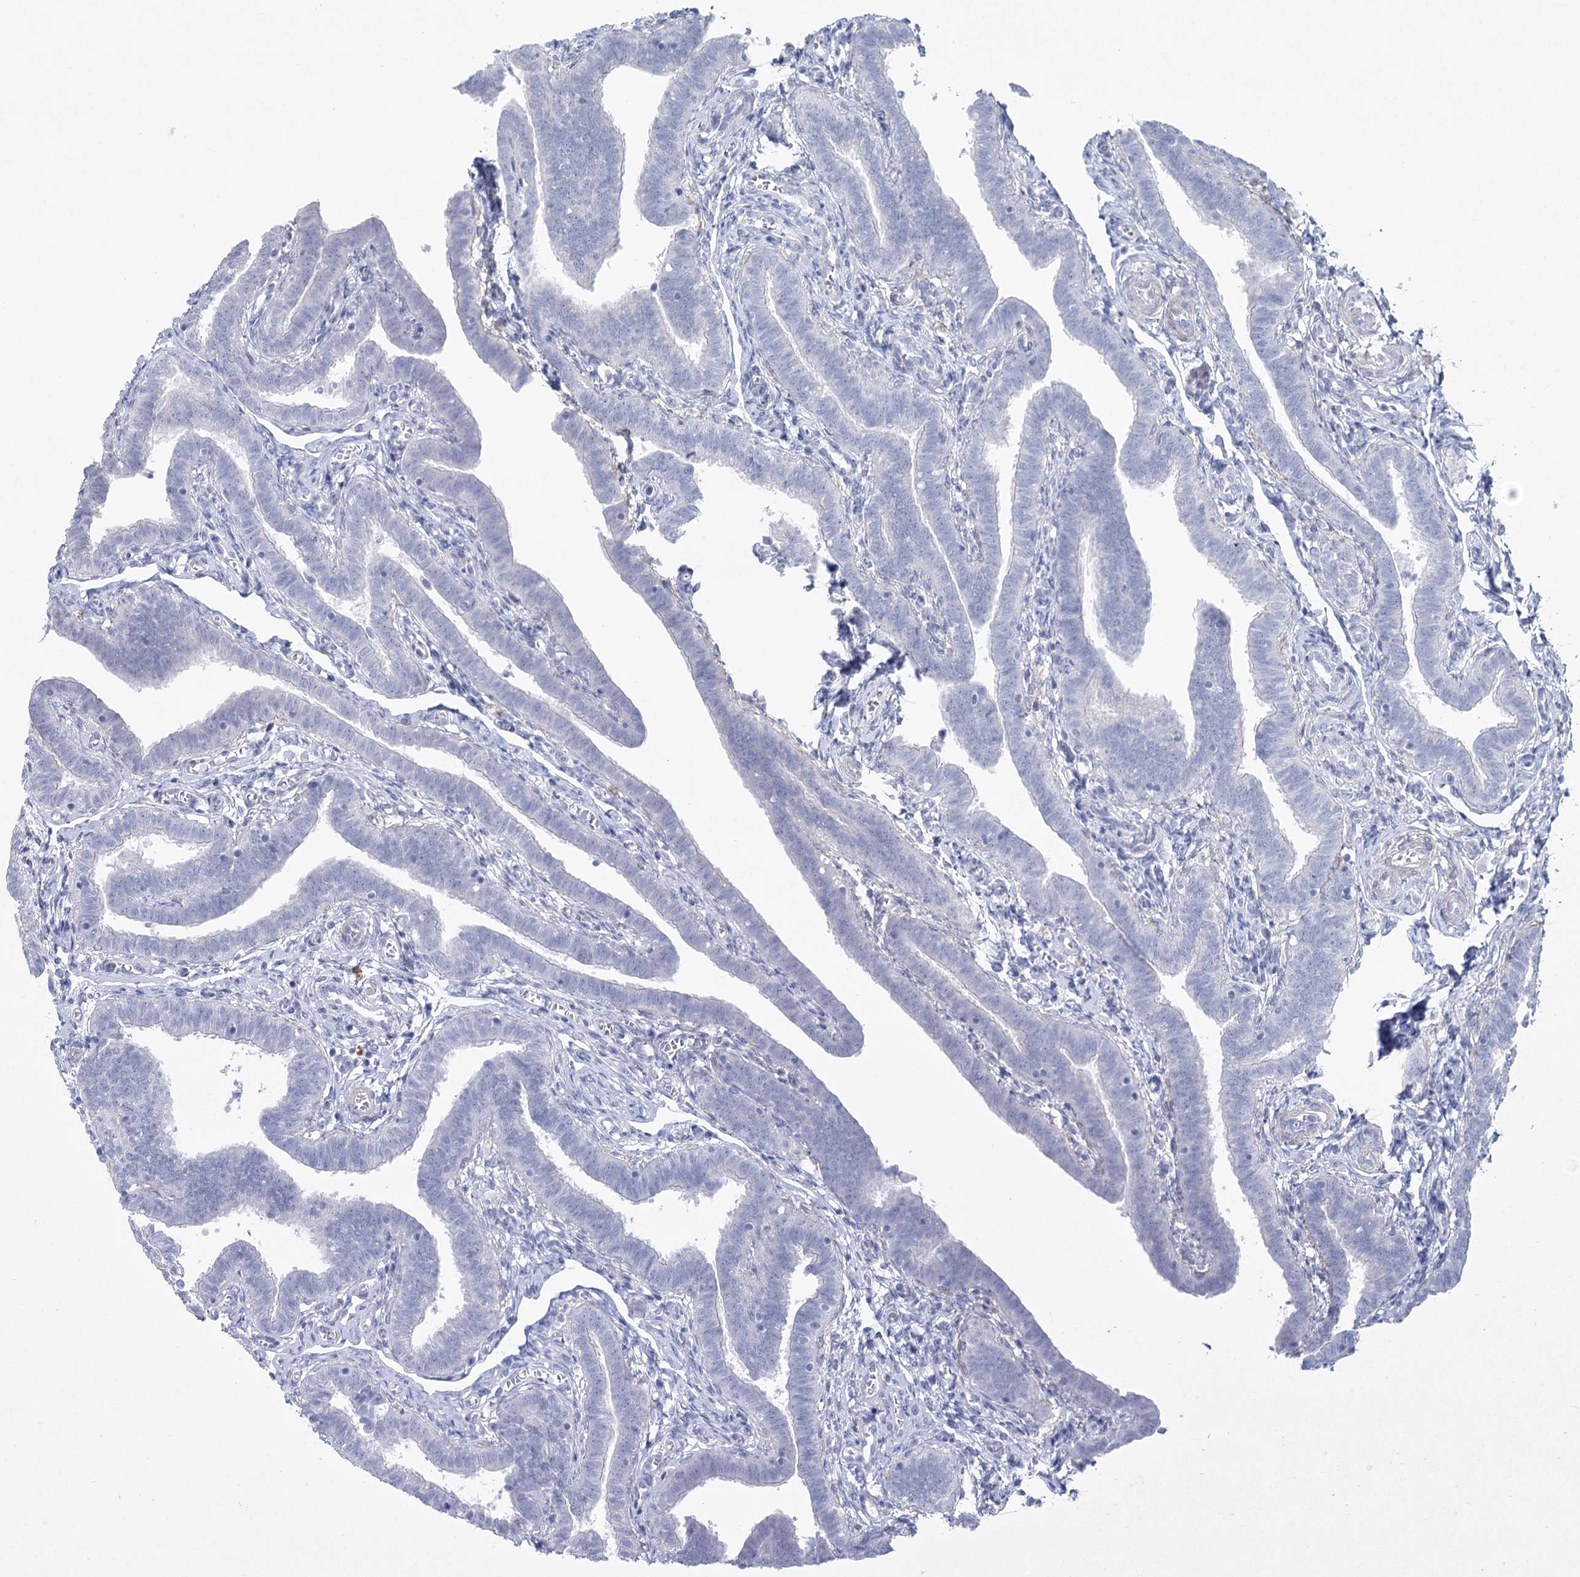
{"staining": {"intensity": "negative", "quantity": "none", "location": "none"}, "tissue": "fallopian tube", "cell_type": "Glandular cells", "image_type": "normal", "snomed": [{"axis": "morphology", "description": "Normal tissue, NOS"}, {"axis": "topography", "description": "Fallopian tube"}], "caption": "This photomicrograph is of benign fallopian tube stained with IHC to label a protein in brown with the nuclei are counter-stained blue. There is no positivity in glandular cells. (DAB immunohistochemistry (IHC) visualized using brightfield microscopy, high magnification).", "gene": "CCDC88A", "patient": {"sex": "female", "age": 36}}